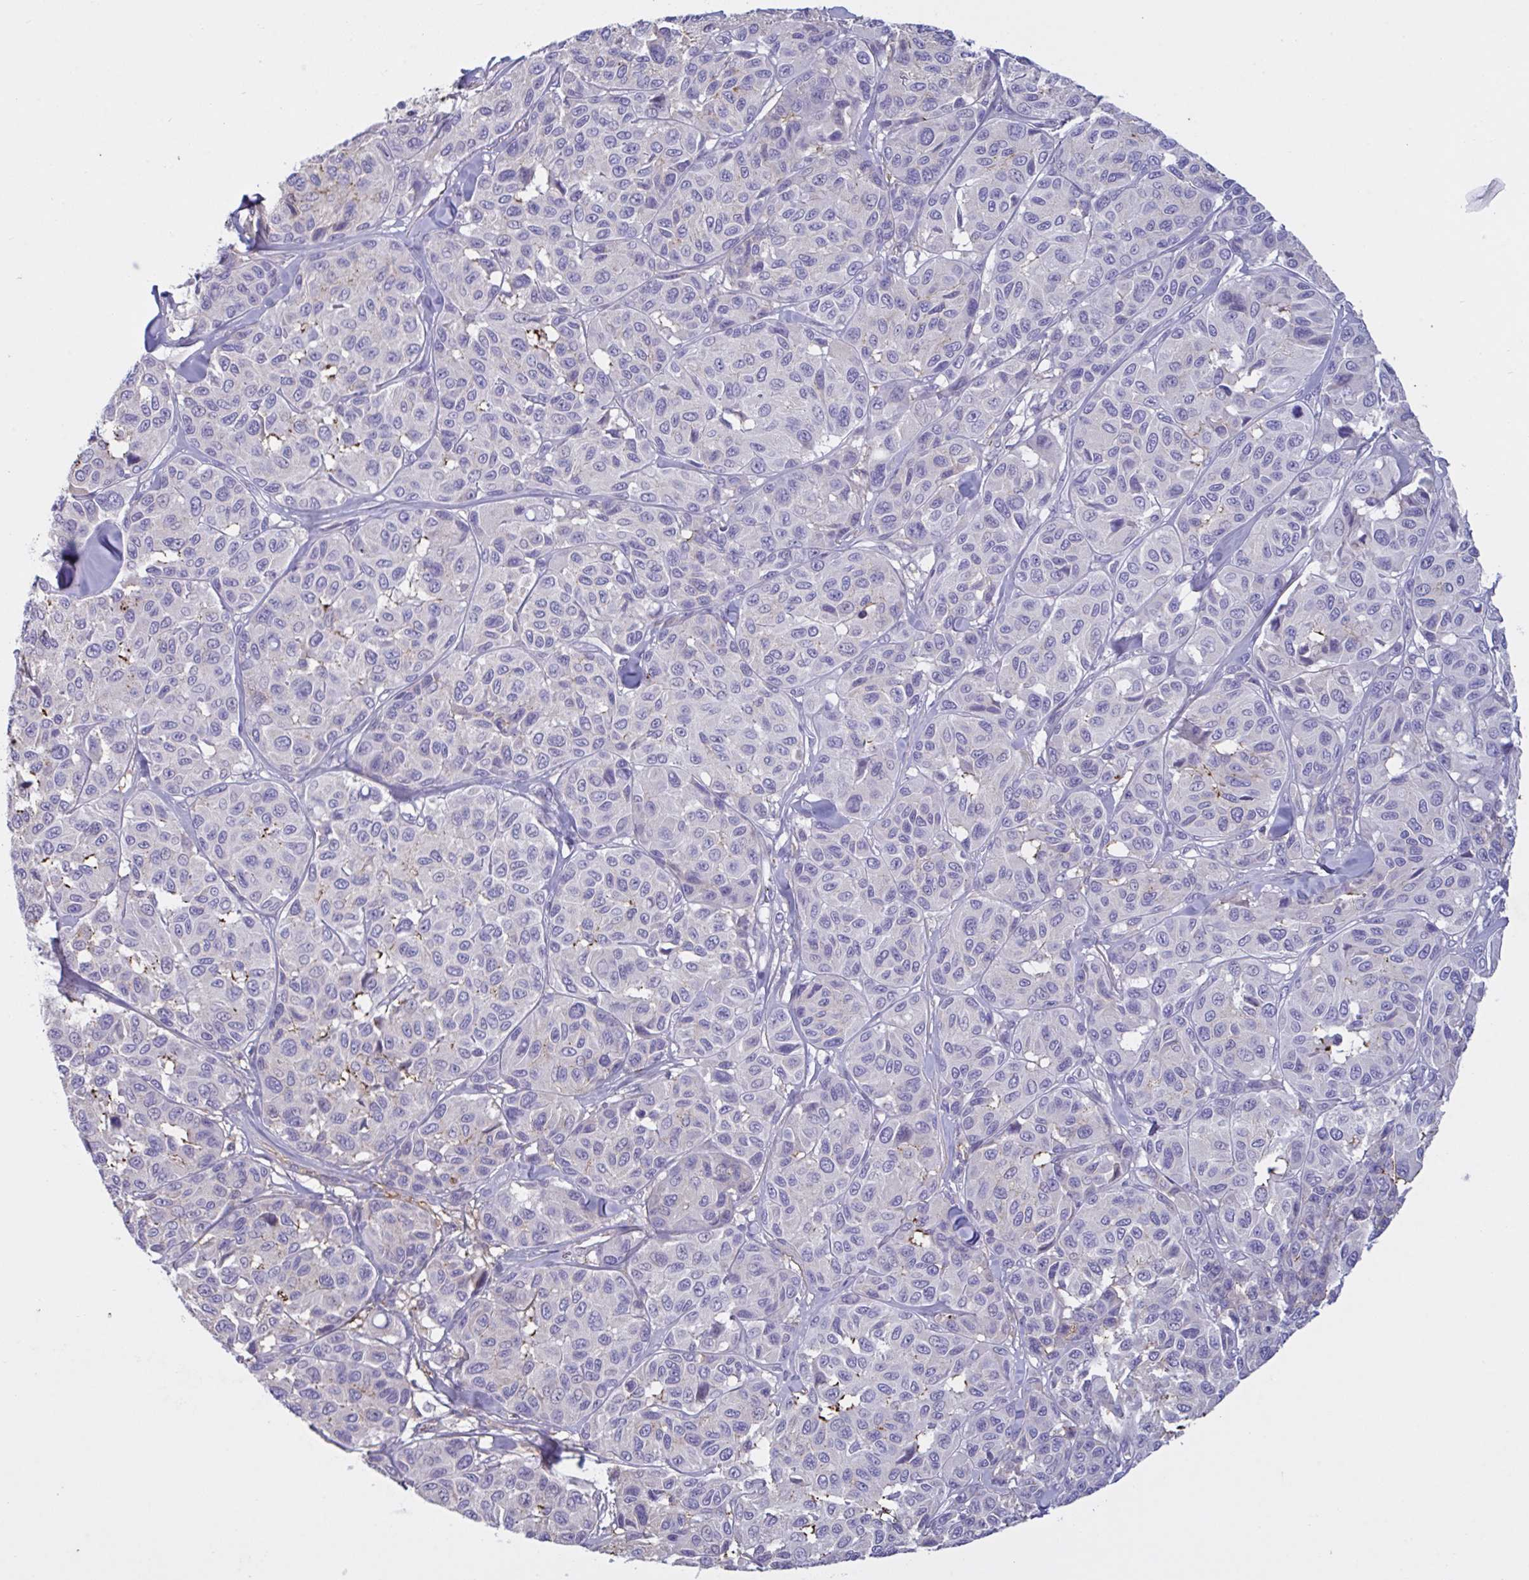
{"staining": {"intensity": "negative", "quantity": "none", "location": "none"}, "tissue": "melanoma", "cell_type": "Tumor cells", "image_type": "cancer", "snomed": [{"axis": "morphology", "description": "Malignant melanoma, NOS"}, {"axis": "topography", "description": "Skin"}], "caption": "Protein analysis of melanoma demonstrates no significant staining in tumor cells.", "gene": "IL1R1", "patient": {"sex": "female", "age": 66}}